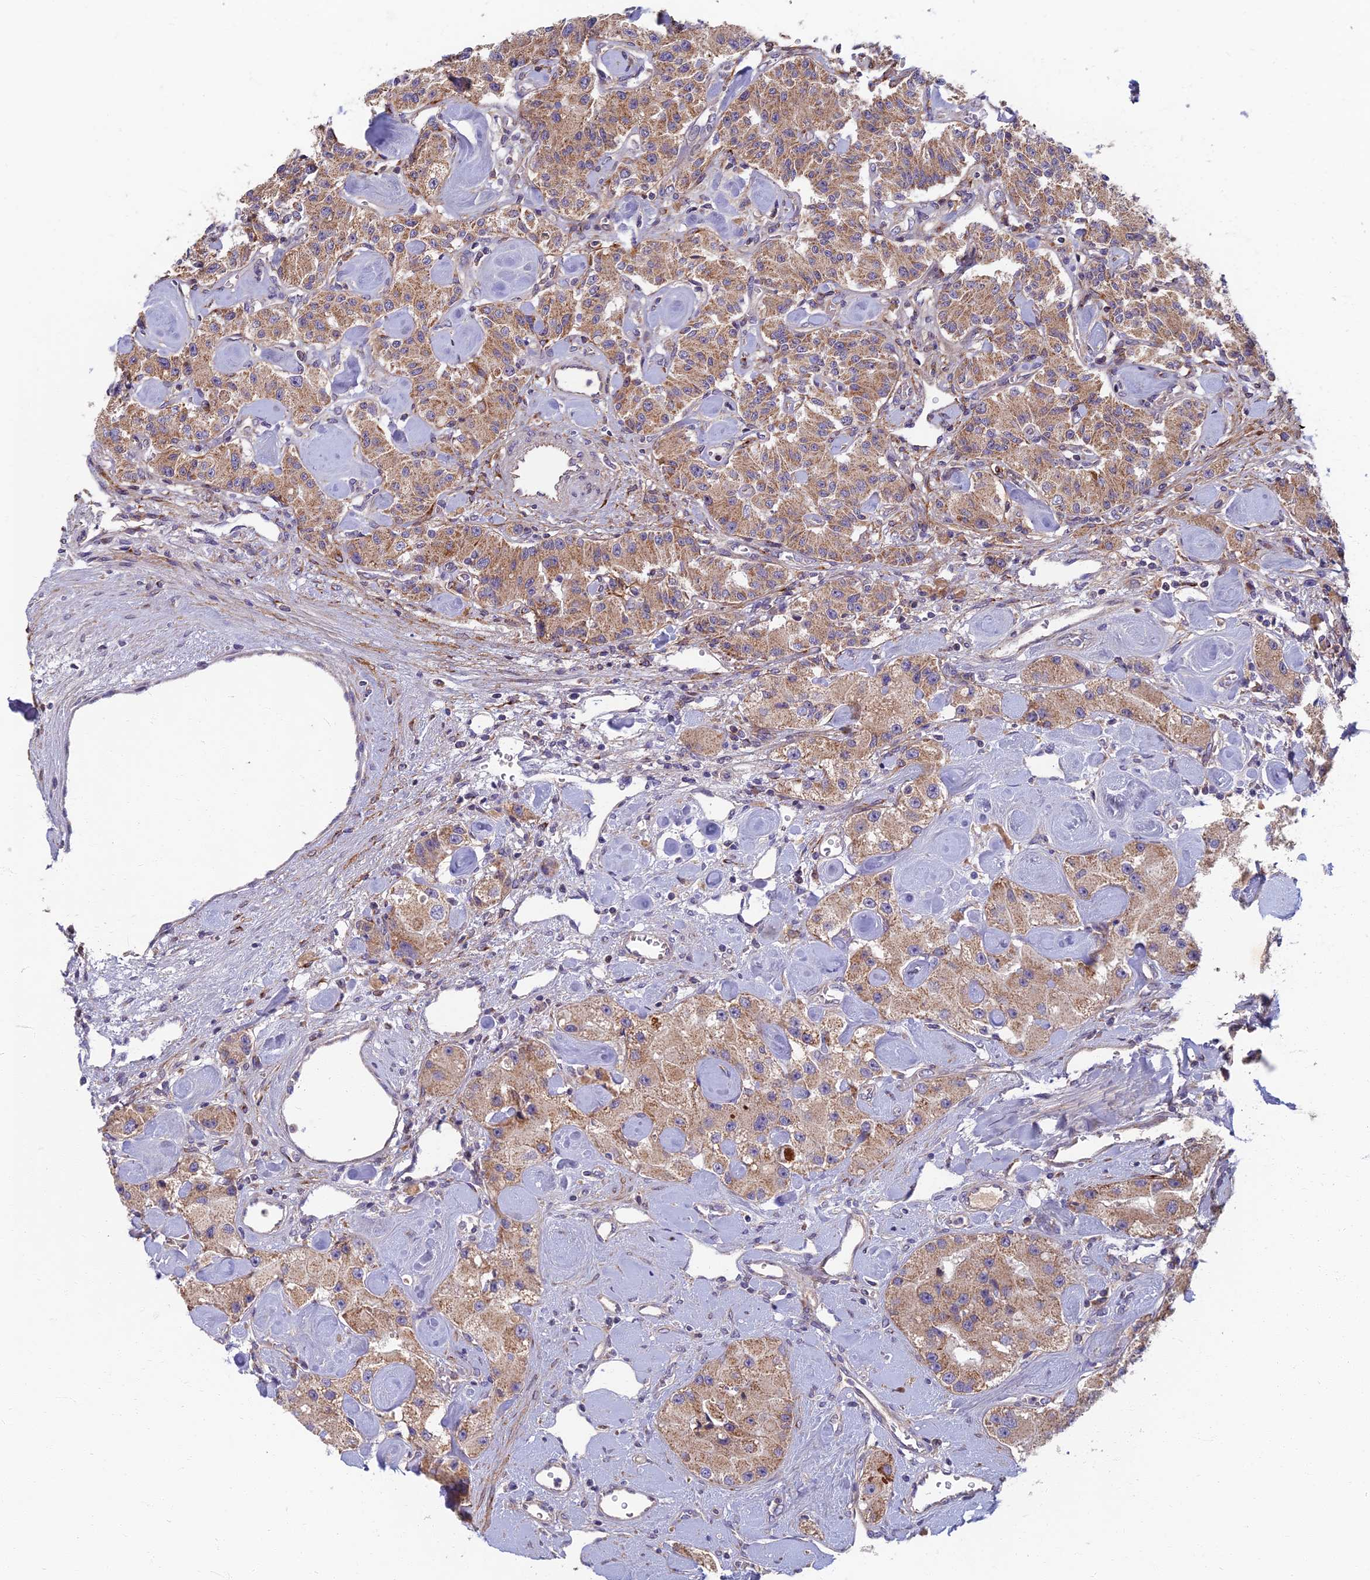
{"staining": {"intensity": "moderate", "quantity": ">75%", "location": "cytoplasmic/membranous"}, "tissue": "carcinoid", "cell_type": "Tumor cells", "image_type": "cancer", "snomed": [{"axis": "morphology", "description": "Carcinoid, malignant, NOS"}, {"axis": "topography", "description": "Pancreas"}], "caption": "Carcinoid tissue demonstrates moderate cytoplasmic/membranous staining in about >75% of tumor cells, visualized by immunohistochemistry.", "gene": "SOGA1", "patient": {"sex": "male", "age": 41}}